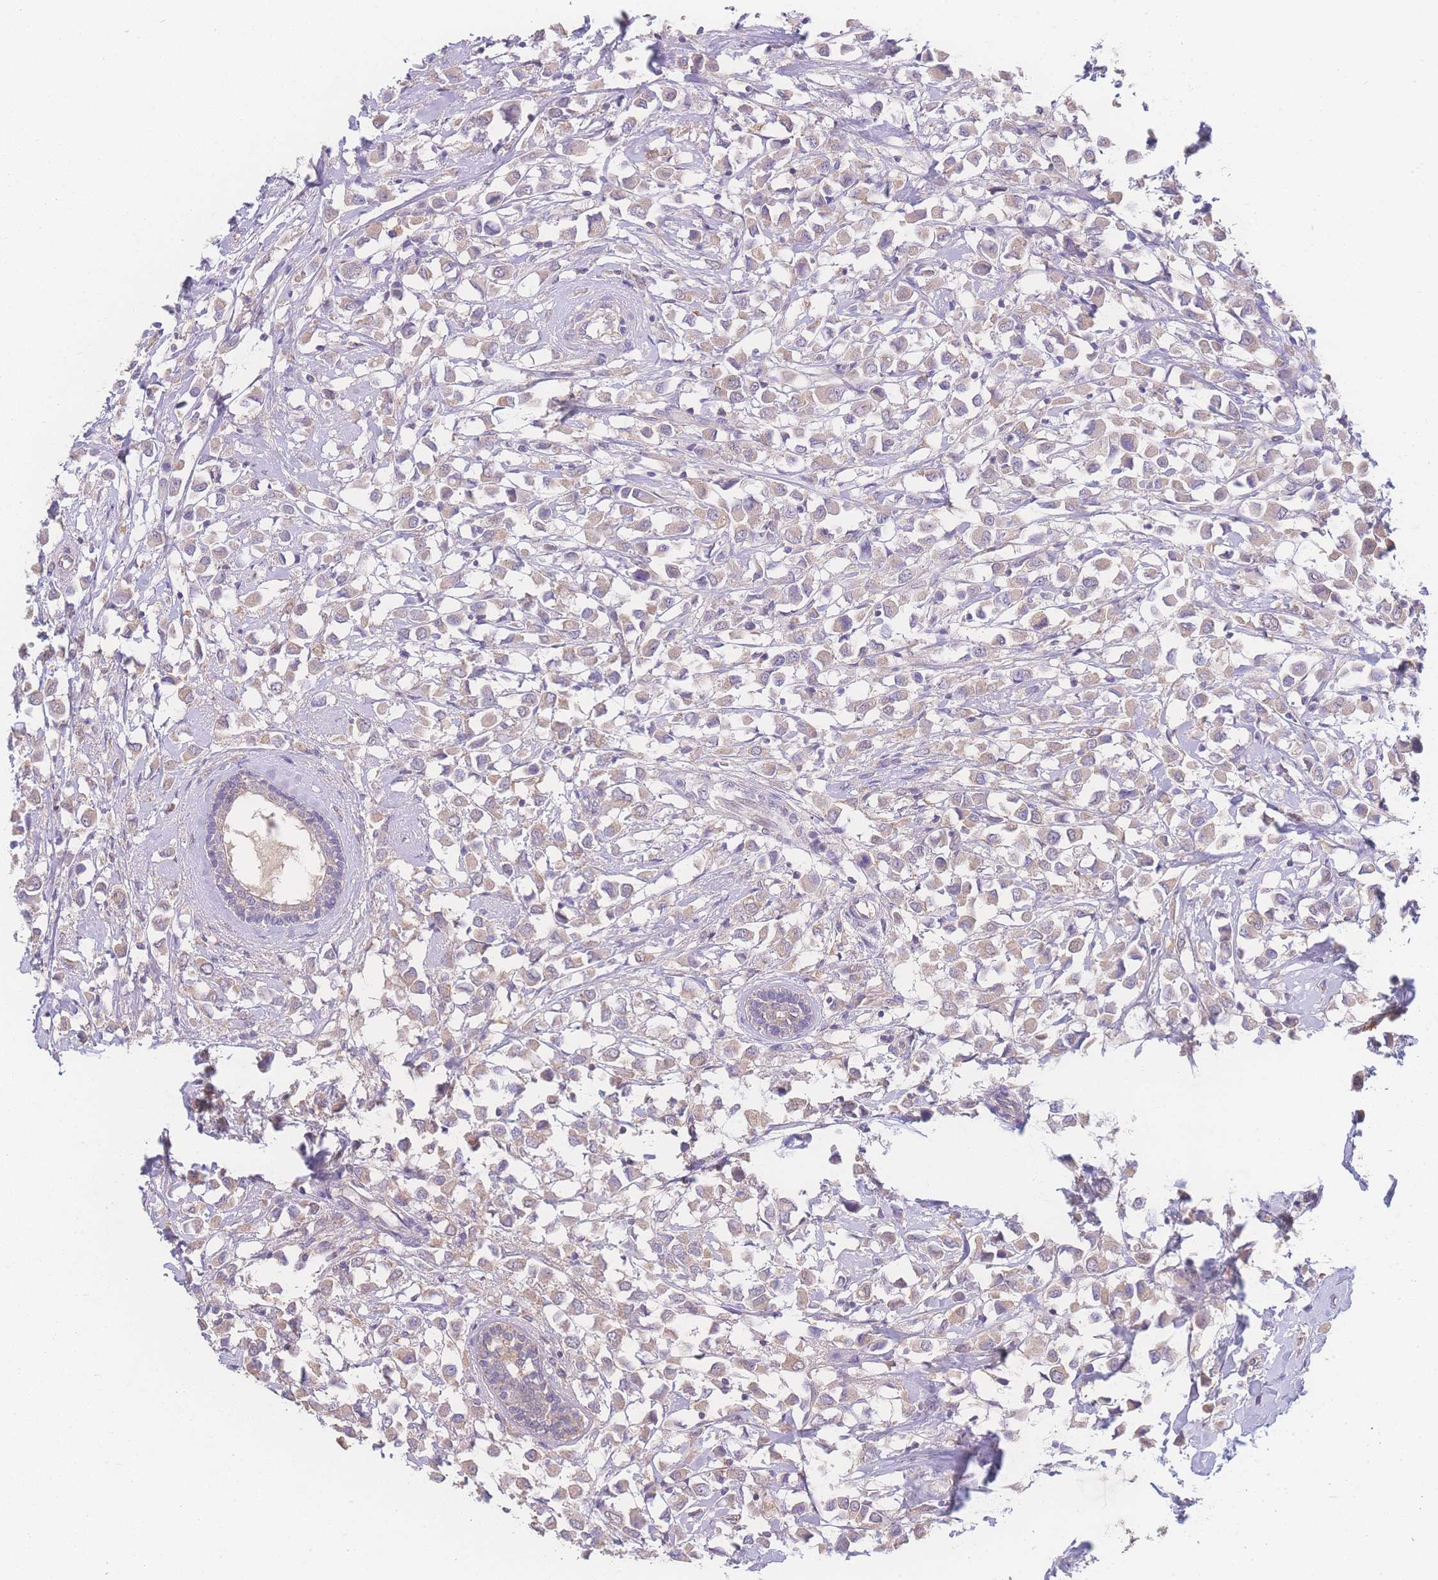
{"staining": {"intensity": "weak", "quantity": ">75%", "location": "cytoplasmic/membranous"}, "tissue": "breast cancer", "cell_type": "Tumor cells", "image_type": "cancer", "snomed": [{"axis": "morphology", "description": "Duct carcinoma"}, {"axis": "topography", "description": "Breast"}], "caption": "A low amount of weak cytoplasmic/membranous positivity is appreciated in approximately >75% of tumor cells in breast cancer (infiltrating ductal carcinoma) tissue. Using DAB (3,3'-diaminobenzidine) (brown) and hematoxylin (blue) stains, captured at high magnification using brightfield microscopy.", "gene": "GIPR", "patient": {"sex": "female", "age": 61}}